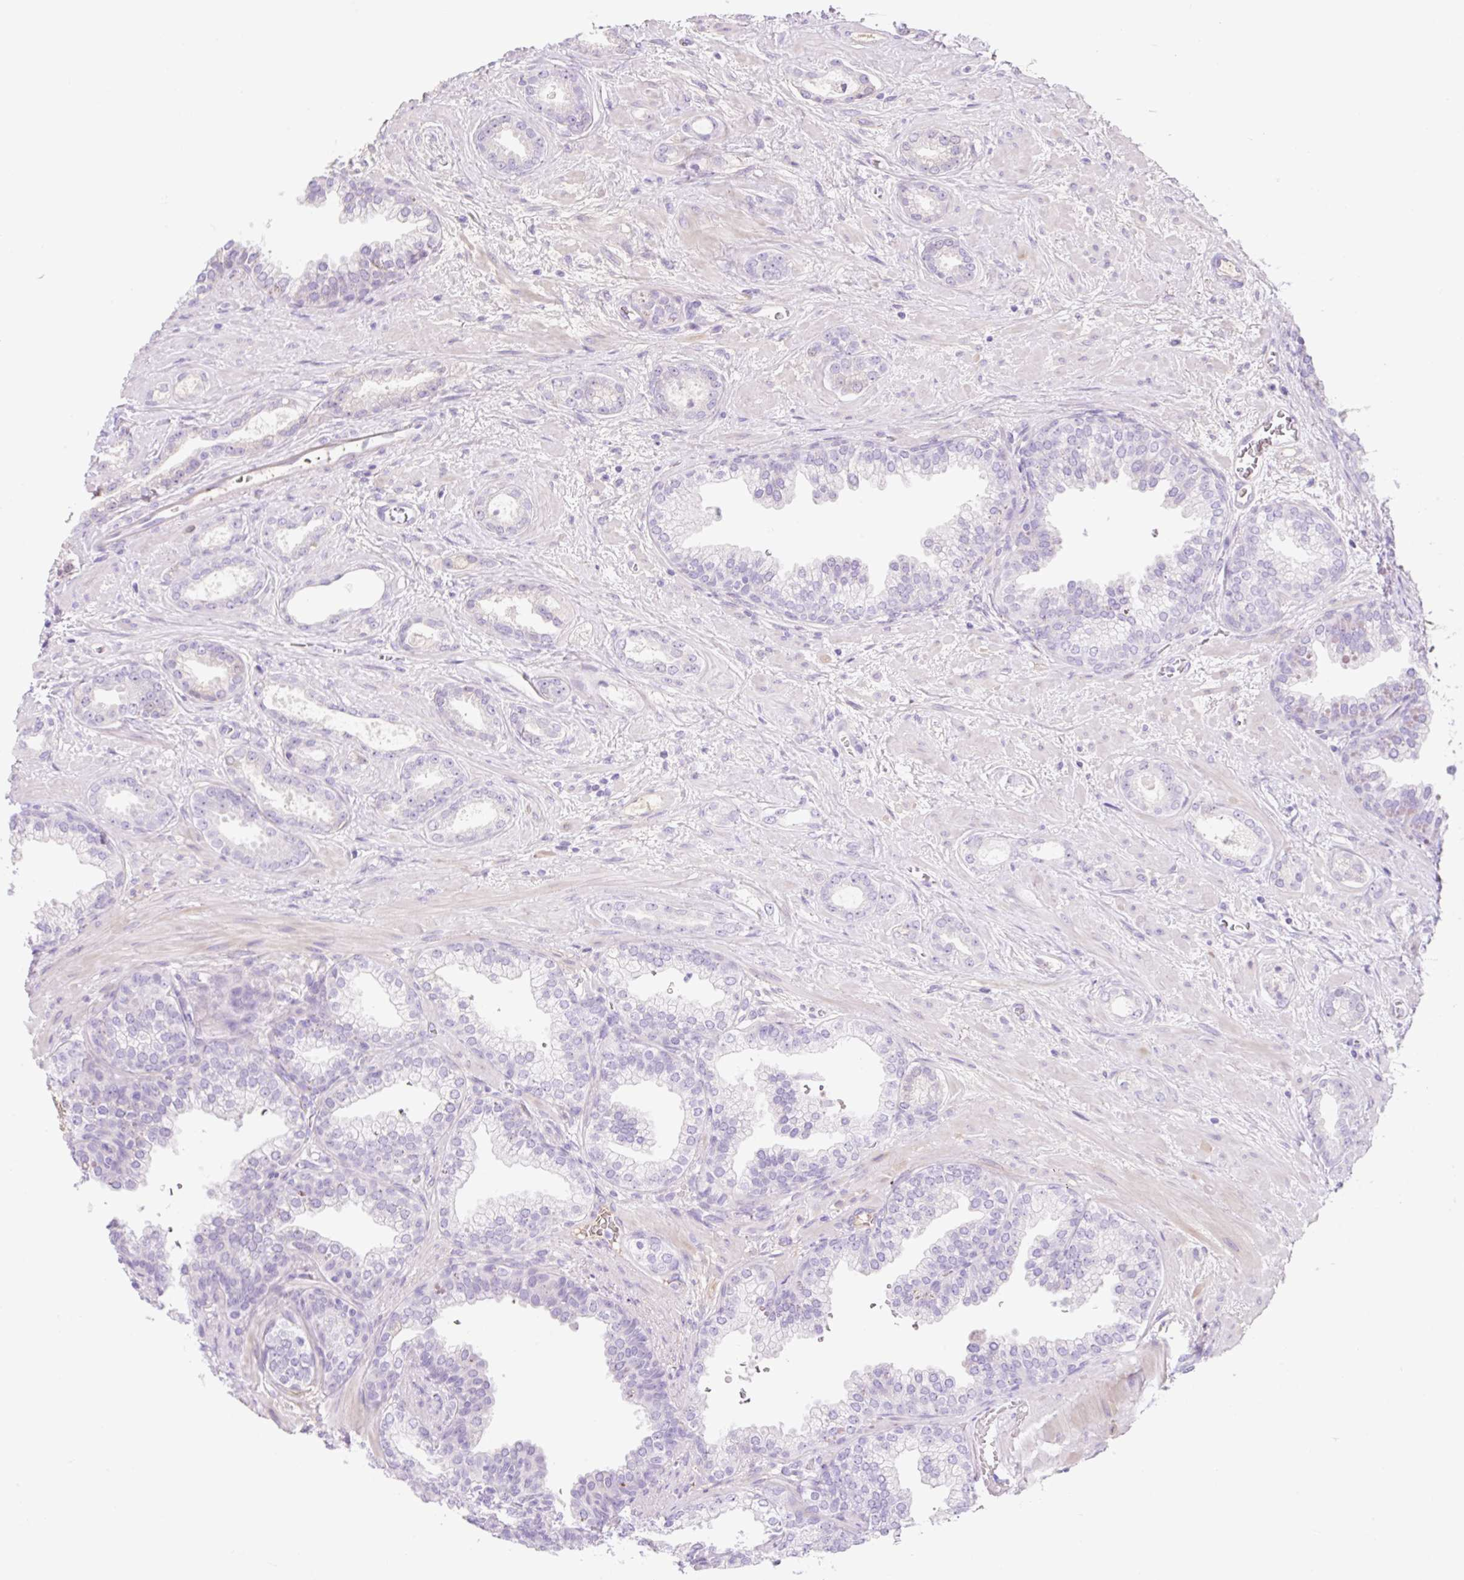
{"staining": {"intensity": "negative", "quantity": "none", "location": "none"}, "tissue": "prostate cancer", "cell_type": "Tumor cells", "image_type": "cancer", "snomed": [{"axis": "morphology", "description": "Adenocarcinoma, High grade"}, {"axis": "topography", "description": "Prostate"}], "caption": "Immunohistochemical staining of human prostate cancer (adenocarcinoma (high-grade)) displays no significant staining in tumor cells.", "gene": "ZNF121", "patient": {"sex": "male", "age": 58}}